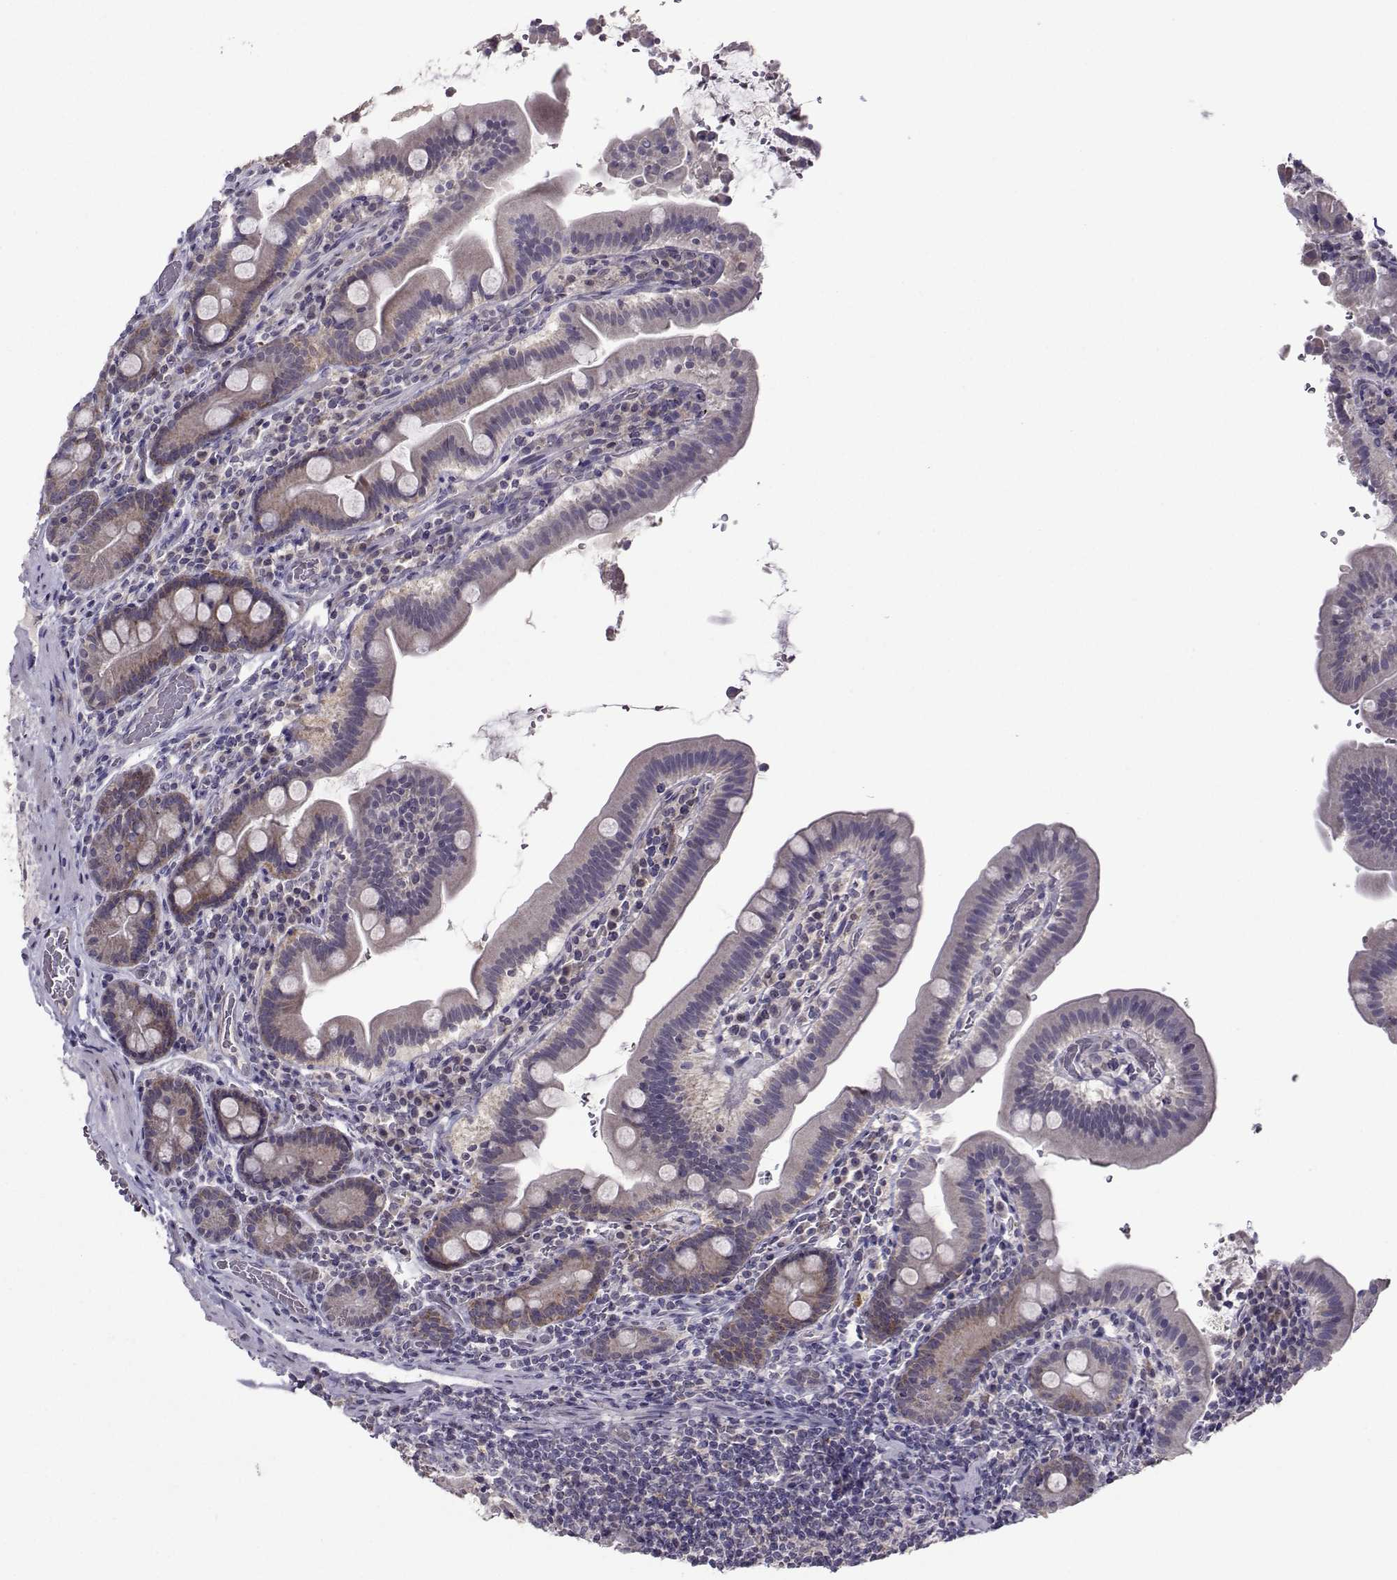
{"staining": {"intensity": "weak", "quantity": "<25%", "location": "cytoplasmic/membranous"}, "tissue": "small intestine", "cell_type": "Glandular cells", "image_type": "normal", "snomed": [{"axis": "morphology", "description": "Normal tissue, NOS"}, {"axis": "topography", "description": "Small intestine"}], "caption": "Protein analysis of unremarkable small intestine exhibits no significant staining in glandular cells.", "gene": "DDX20", "patient": {"sex": "male", "age": 26}}